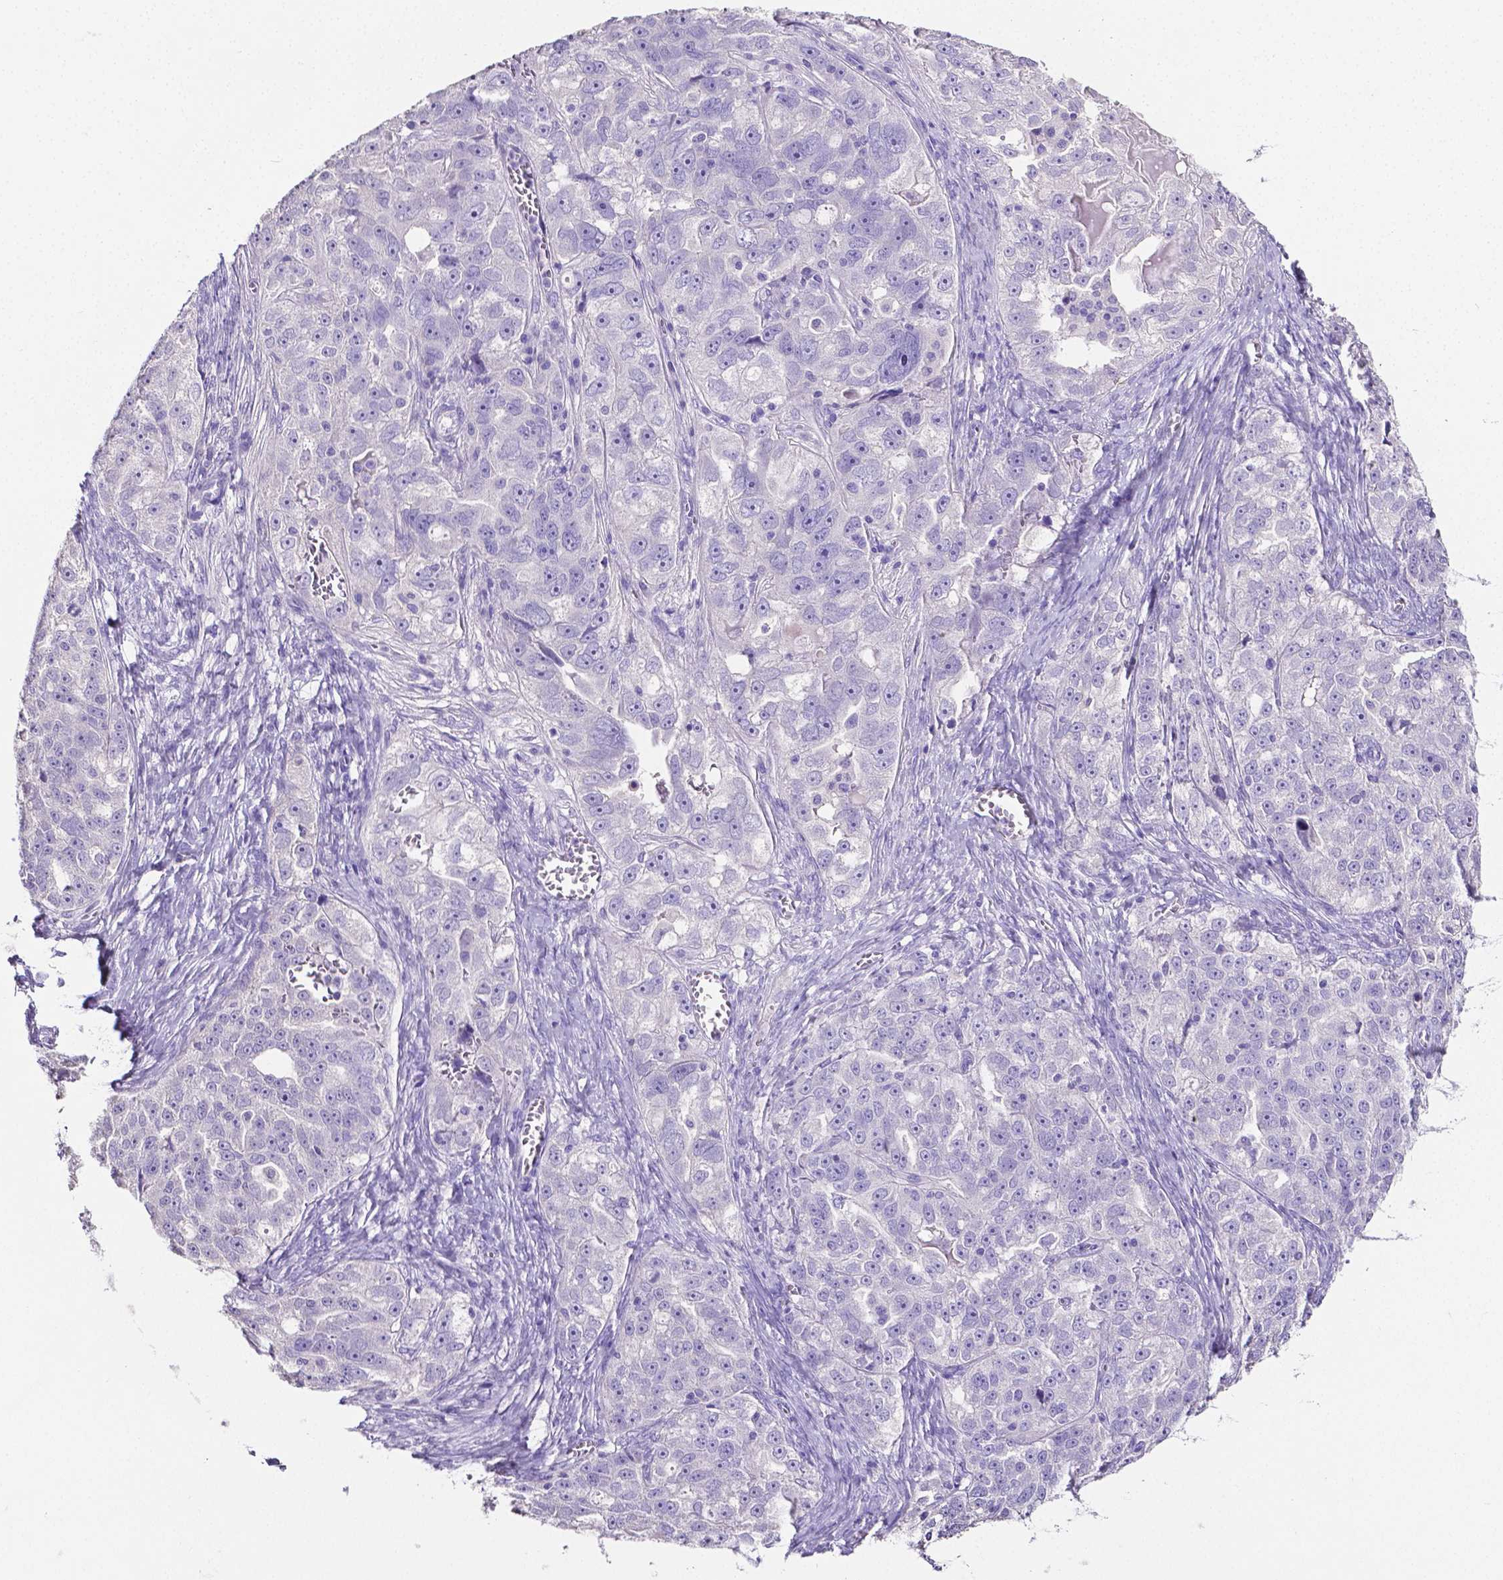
{"staining": {"intensity": "negative", "quantity": "none", "location": "none"}, "tissue": "ovarian cancer", "cell_type": "Tumor cells", "image_type": "cancer", "snomed": [{"axis": "morphology", "description": "Cystadenocarcinoma, serous, NOS"}, {"axis": "topography", "description": "Ovary"}], "caption": "The photomicrograph shows no significant staining in tumor cells of serous cystadenocarcinoma (ovarian).", "gene": "SLC22A2", "patient": {"sex": "female", "age": 51}}